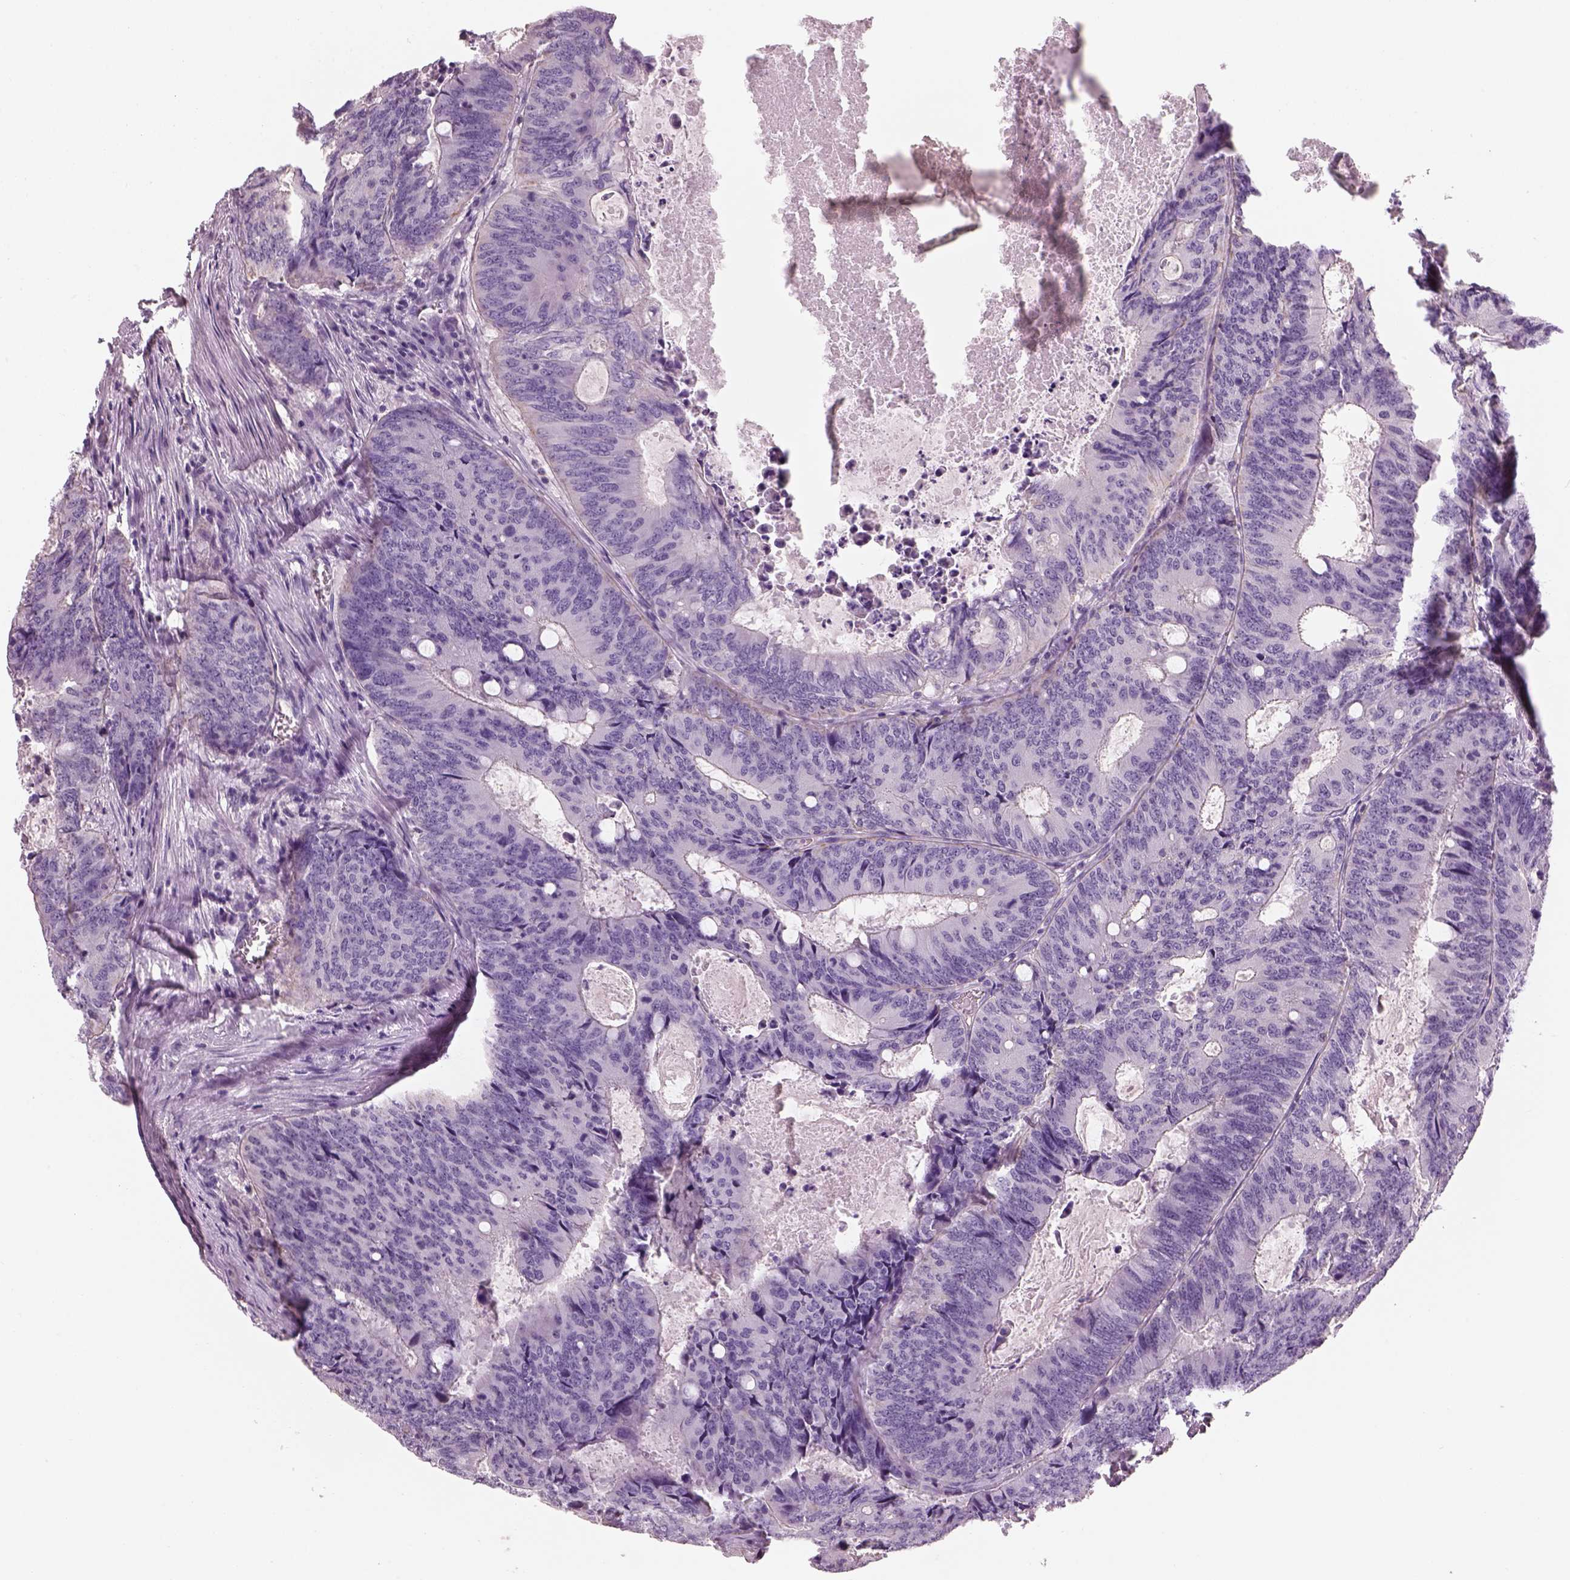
{"staining": {"intensity": "negative", "quantity": "none", "location": "none"}, "tissue": "colorectal cancer", "cell_type": "Tumor cells", "image_type": "cancer", "snomed": [{"axis": "morphology", "description": "Adenocarcinoma, NOS"}, {"axis": "topography", "description": "Colon"}], "caption": "High magnification brightfield microscopy of colorectal cancer stained with DAB (brown) and counterstained with hematoxylin (blue): tumor cells show no significant staining.", "gene": "OTUD6A", "patient": {"sex": "male", "age": 67}}